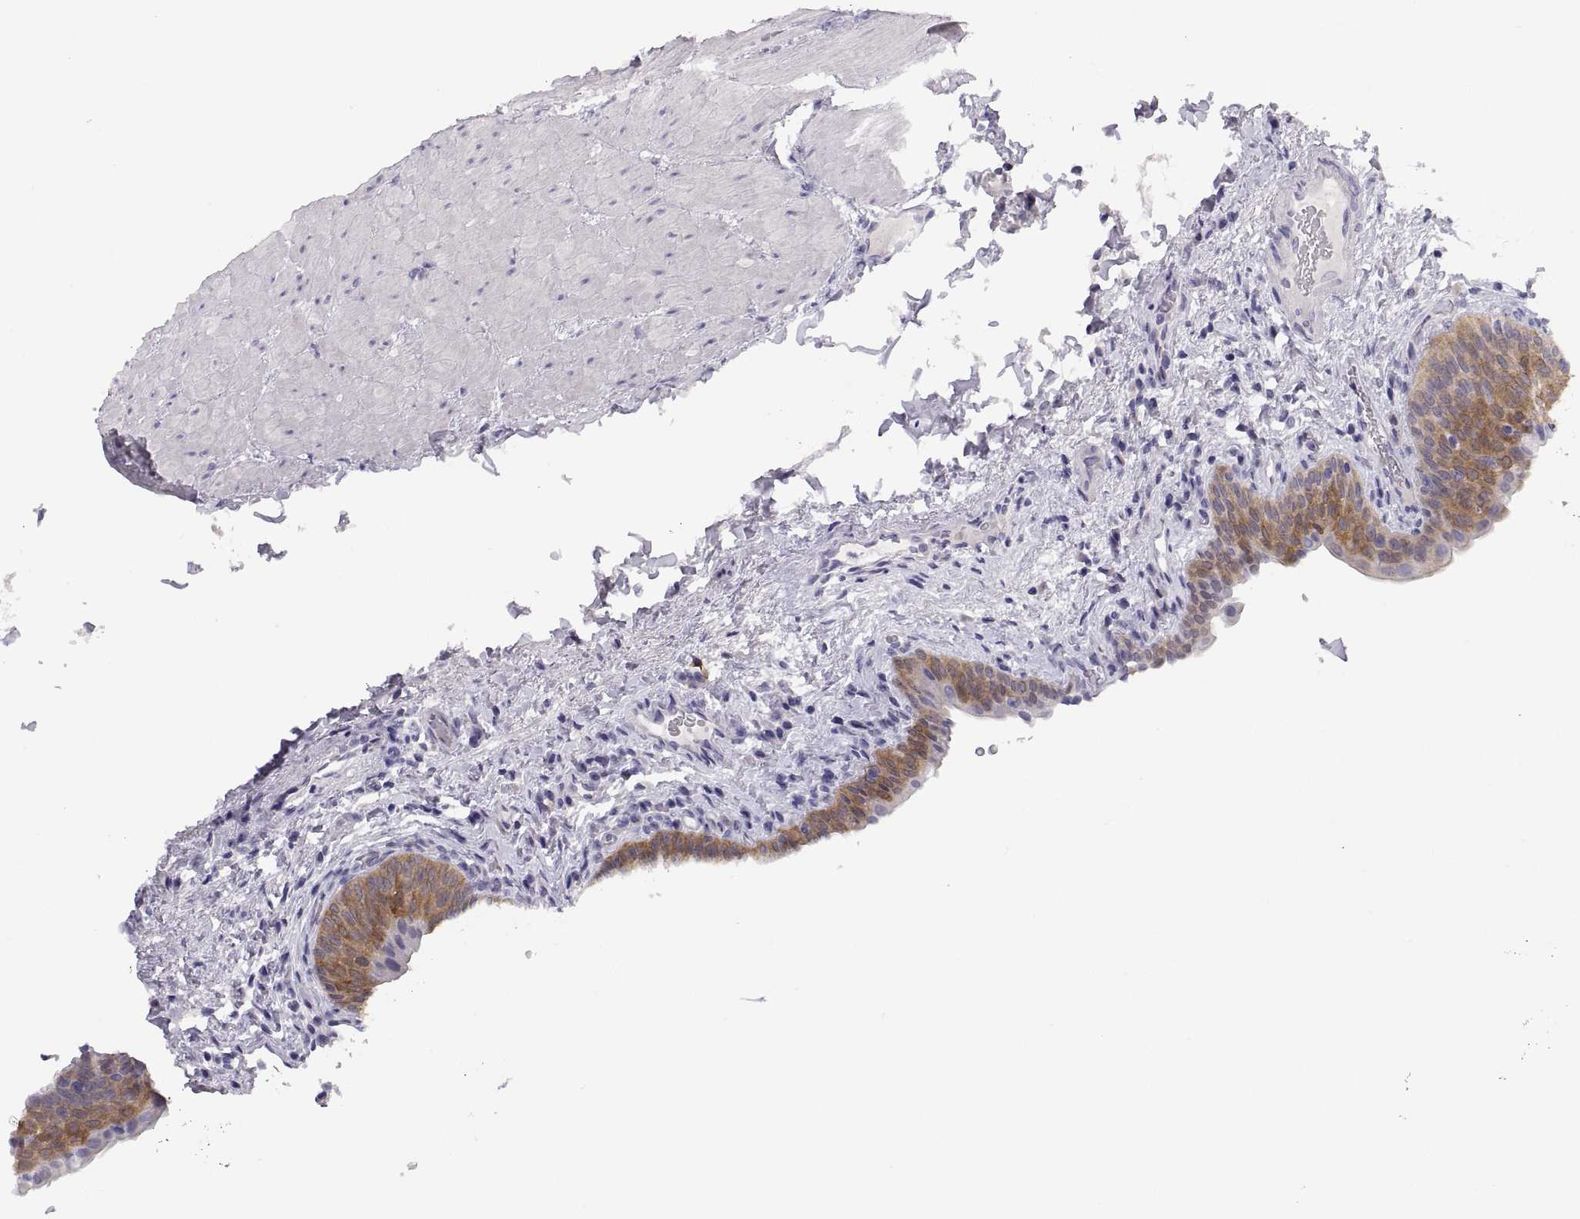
{"staining": {"intensity": "moderate", "quantity": "<25%", "location": "cytoplasmic/membranous"}, "tissue": "urinary bladder", "cell_type": "Urothelial cells", "image_type": "normal", "snomed": [{"axis": "morphology", "description": "Normal tissue, NOS"}, {"axis": "topography", "description": "Urinary bladder"}], "caption": "High-magnification brightfield microscopy of unremarkable urinary bladder stained with DAB (3,3'-diaminobenzidine) (brown) and counterstained with hematoxylin (blue). urothelial cells exhibit moderate cytoplasmic/membranous expression is appreciated in approximately<25% of cells. (Brightfield microscopy of DAB IHC at high magnification).", "gene": "STRC", "patient": {"sex": "male", "age": 66}}